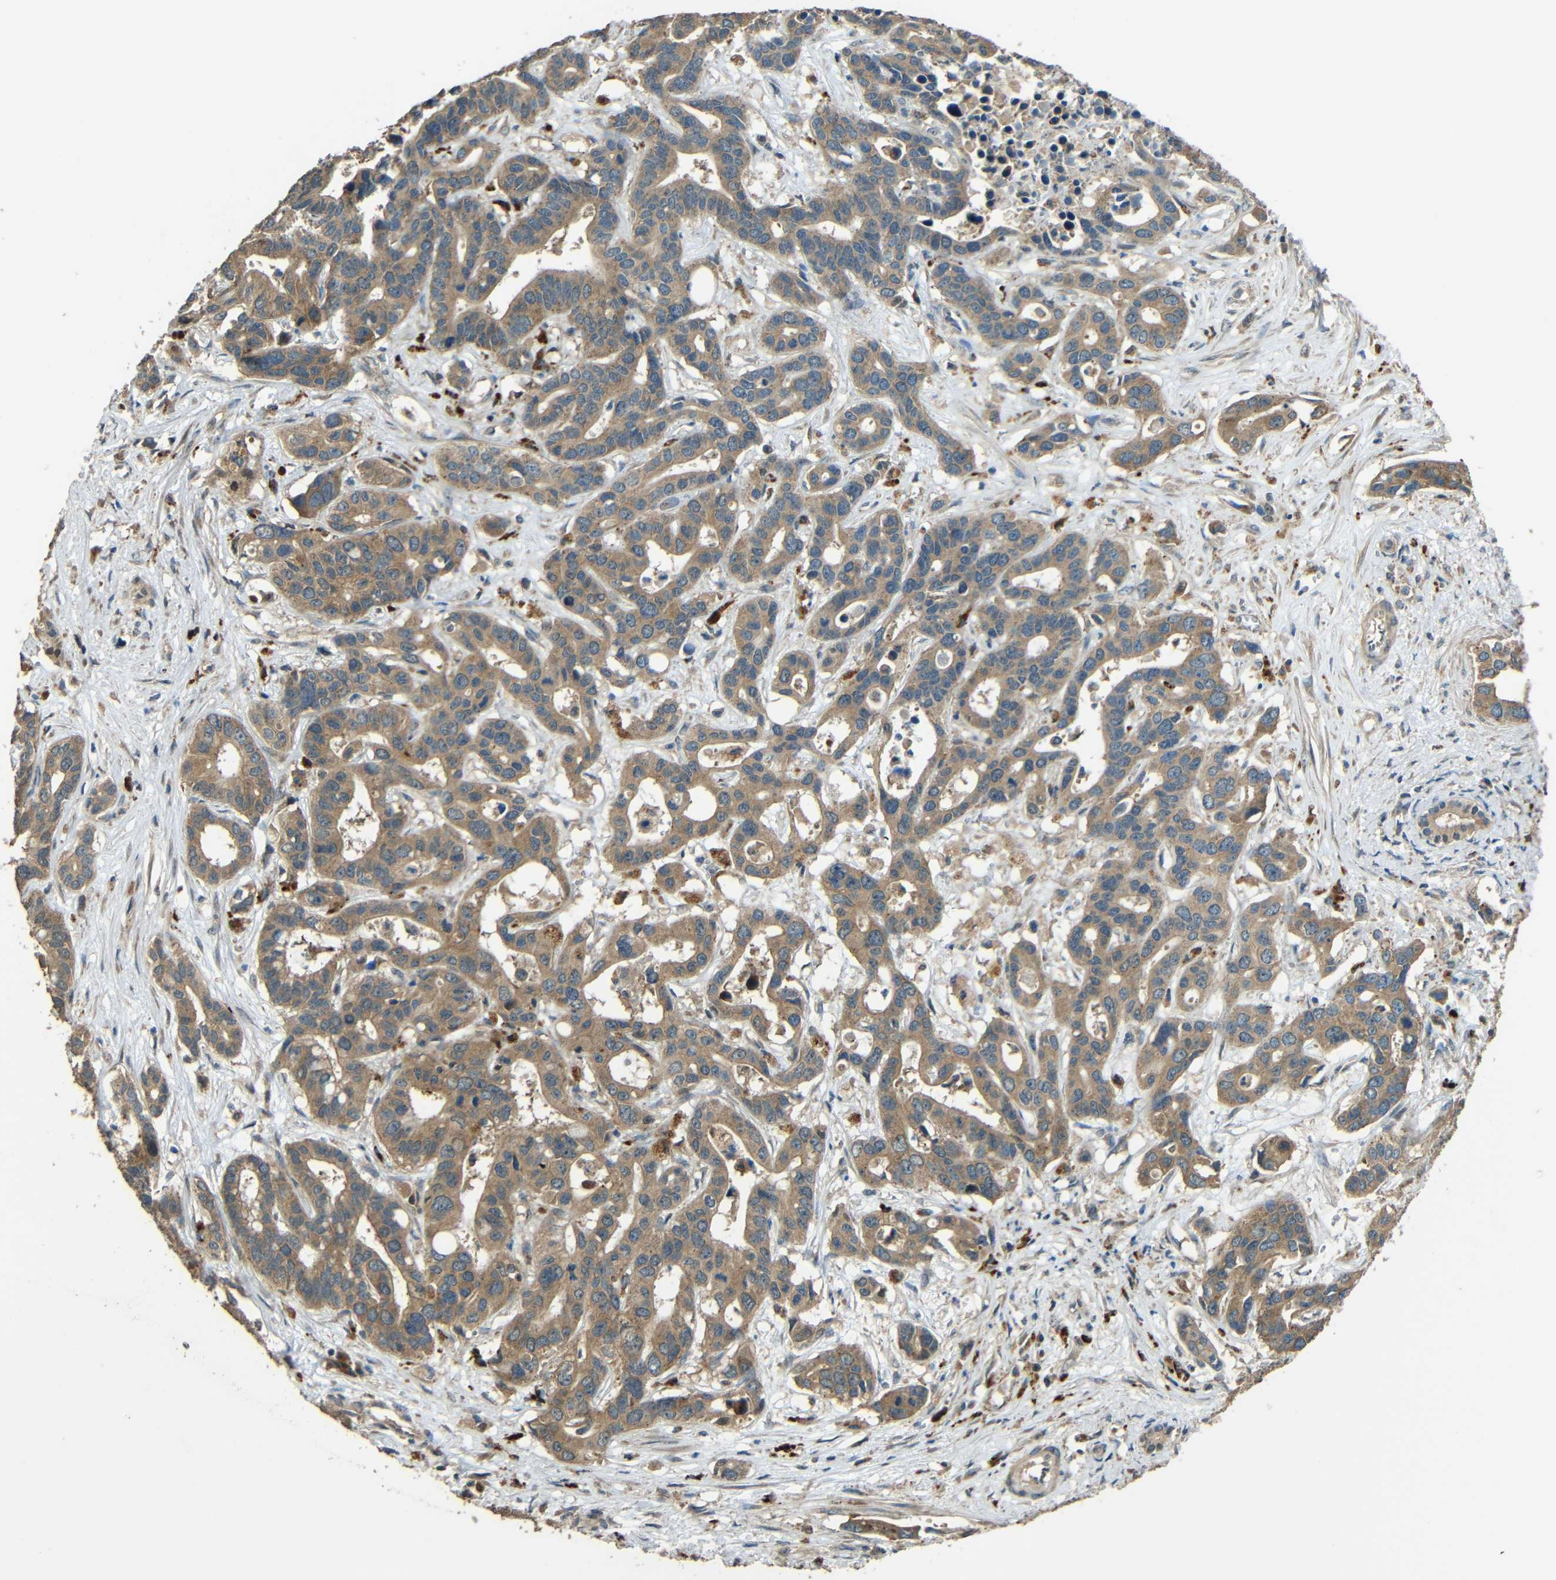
{"staining": {"intensity": "moderate", "quantity": ">75%", "location": "cytoplasmic/membranous"}, "tissue": "liver cancer", "cell_type": "Tumor cells", "image_type": "cancer", "snomed": [{"axis": "morphology", "description": "Cholangiocarcinoma"}, {"axis": "topography", "description": "Liver"}], "caption": "The photomicrograph demonstrates a brown stain indicating the presence of a protein in the cytoplasmic/membranous of tumor cells in cholangiocarcinoma (liver).", "gene": "ACACA", "patient": {"sex": "female", "age": 65}}